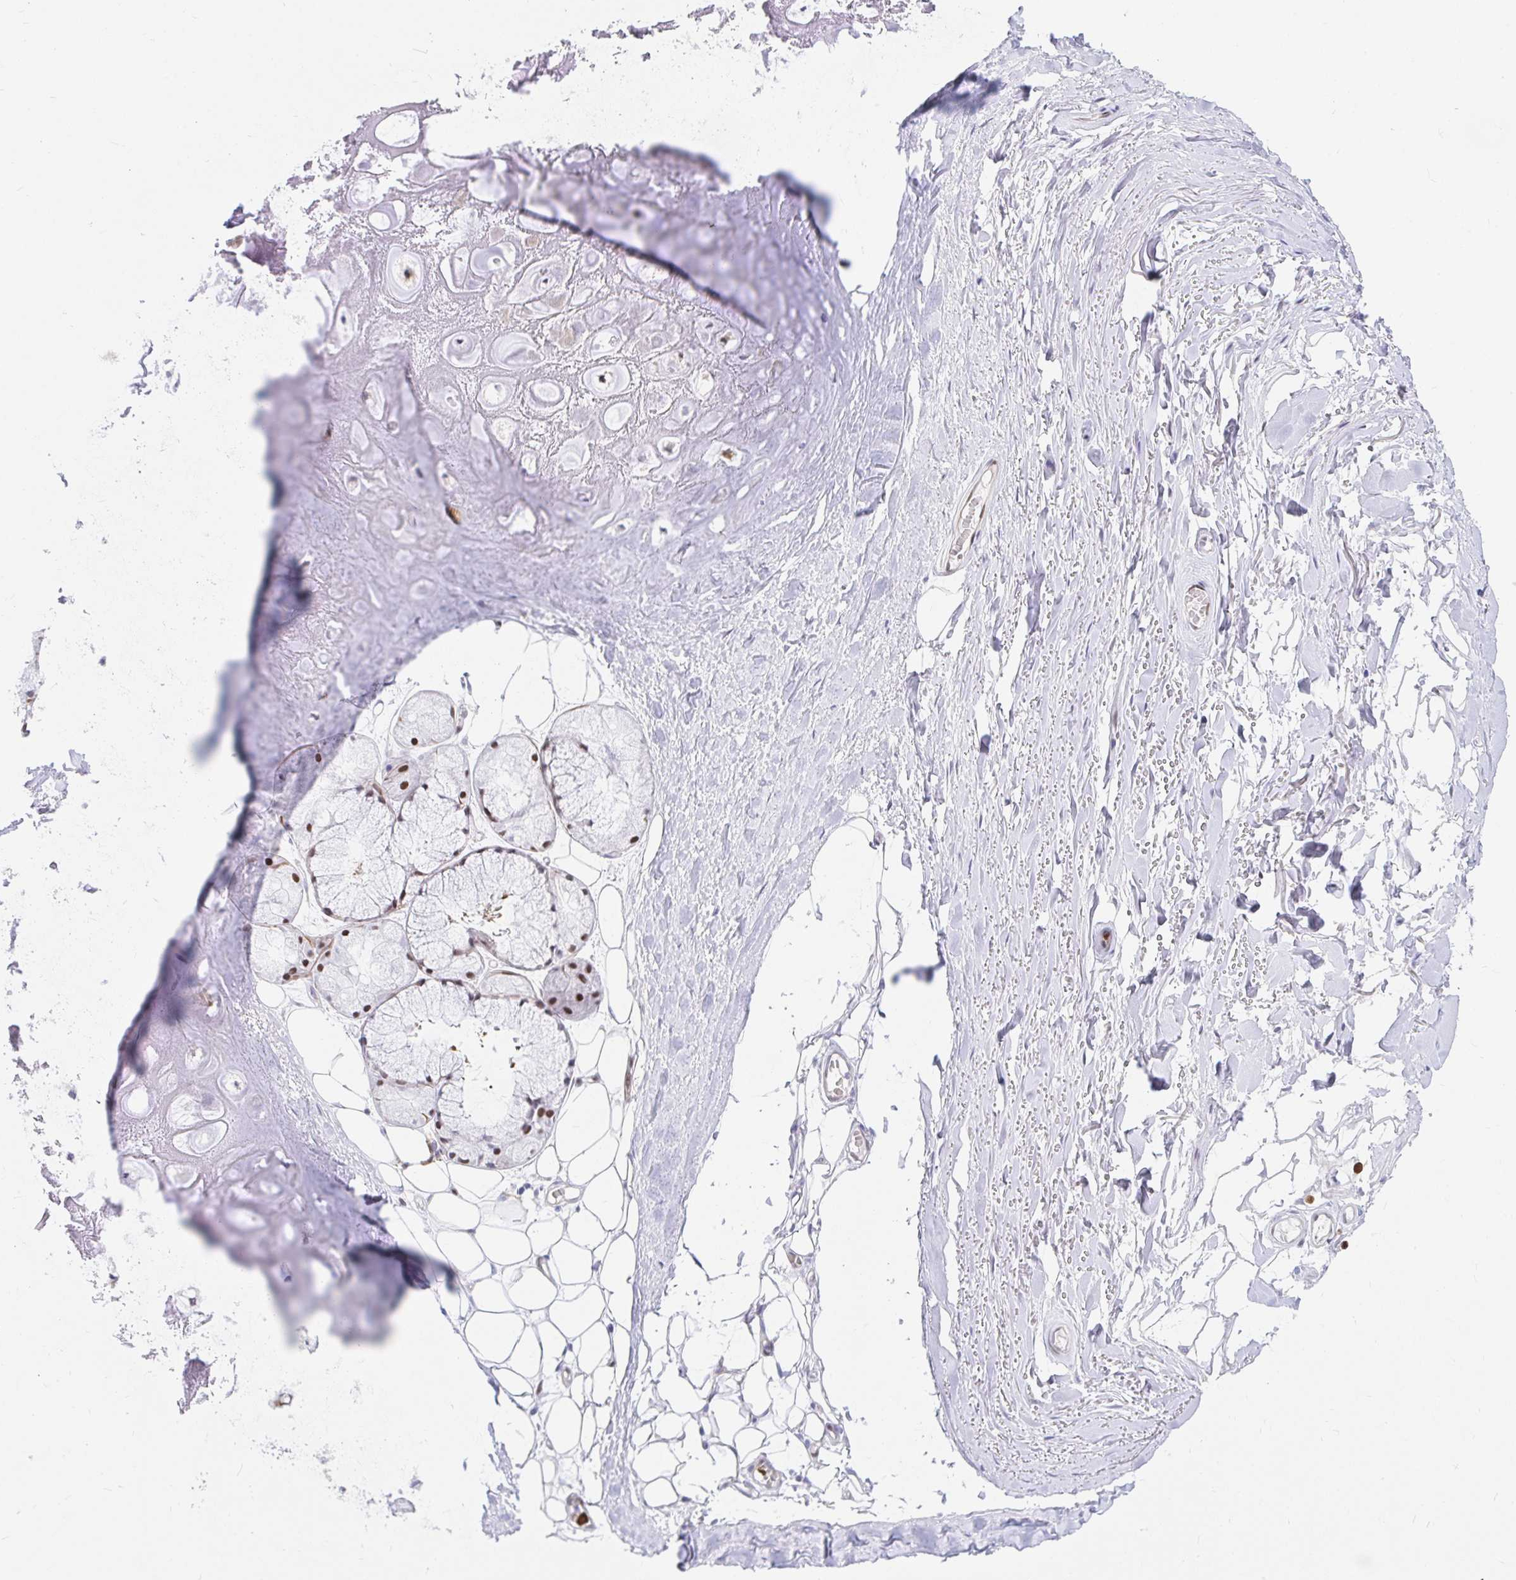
{"staining": {"intensity": "negative", "quantity": "none", "location": "none"}, "tissue": "adipose tissue", "cell_type": "Adipocytes", "image_type": "normal", "snomed": [{"axis": "morphology", "description": "Normal tissue, NOS"}, {"axis": "topography", "description": "Lymph node"}, {"axis": "topography", "description": "Cartilage tissue"}, {"axis": "topography", "description": "Nasopharynx"}], "caption": "Adipocytes show no significant protein staining in unremarkable adipose tissue. (DAB (3,3'-diaminobenzidine) immunohistochemistry with hematoxylin counter stain).", "gene": "HINFP", "patient": {"sex": "male", "age": 63}}